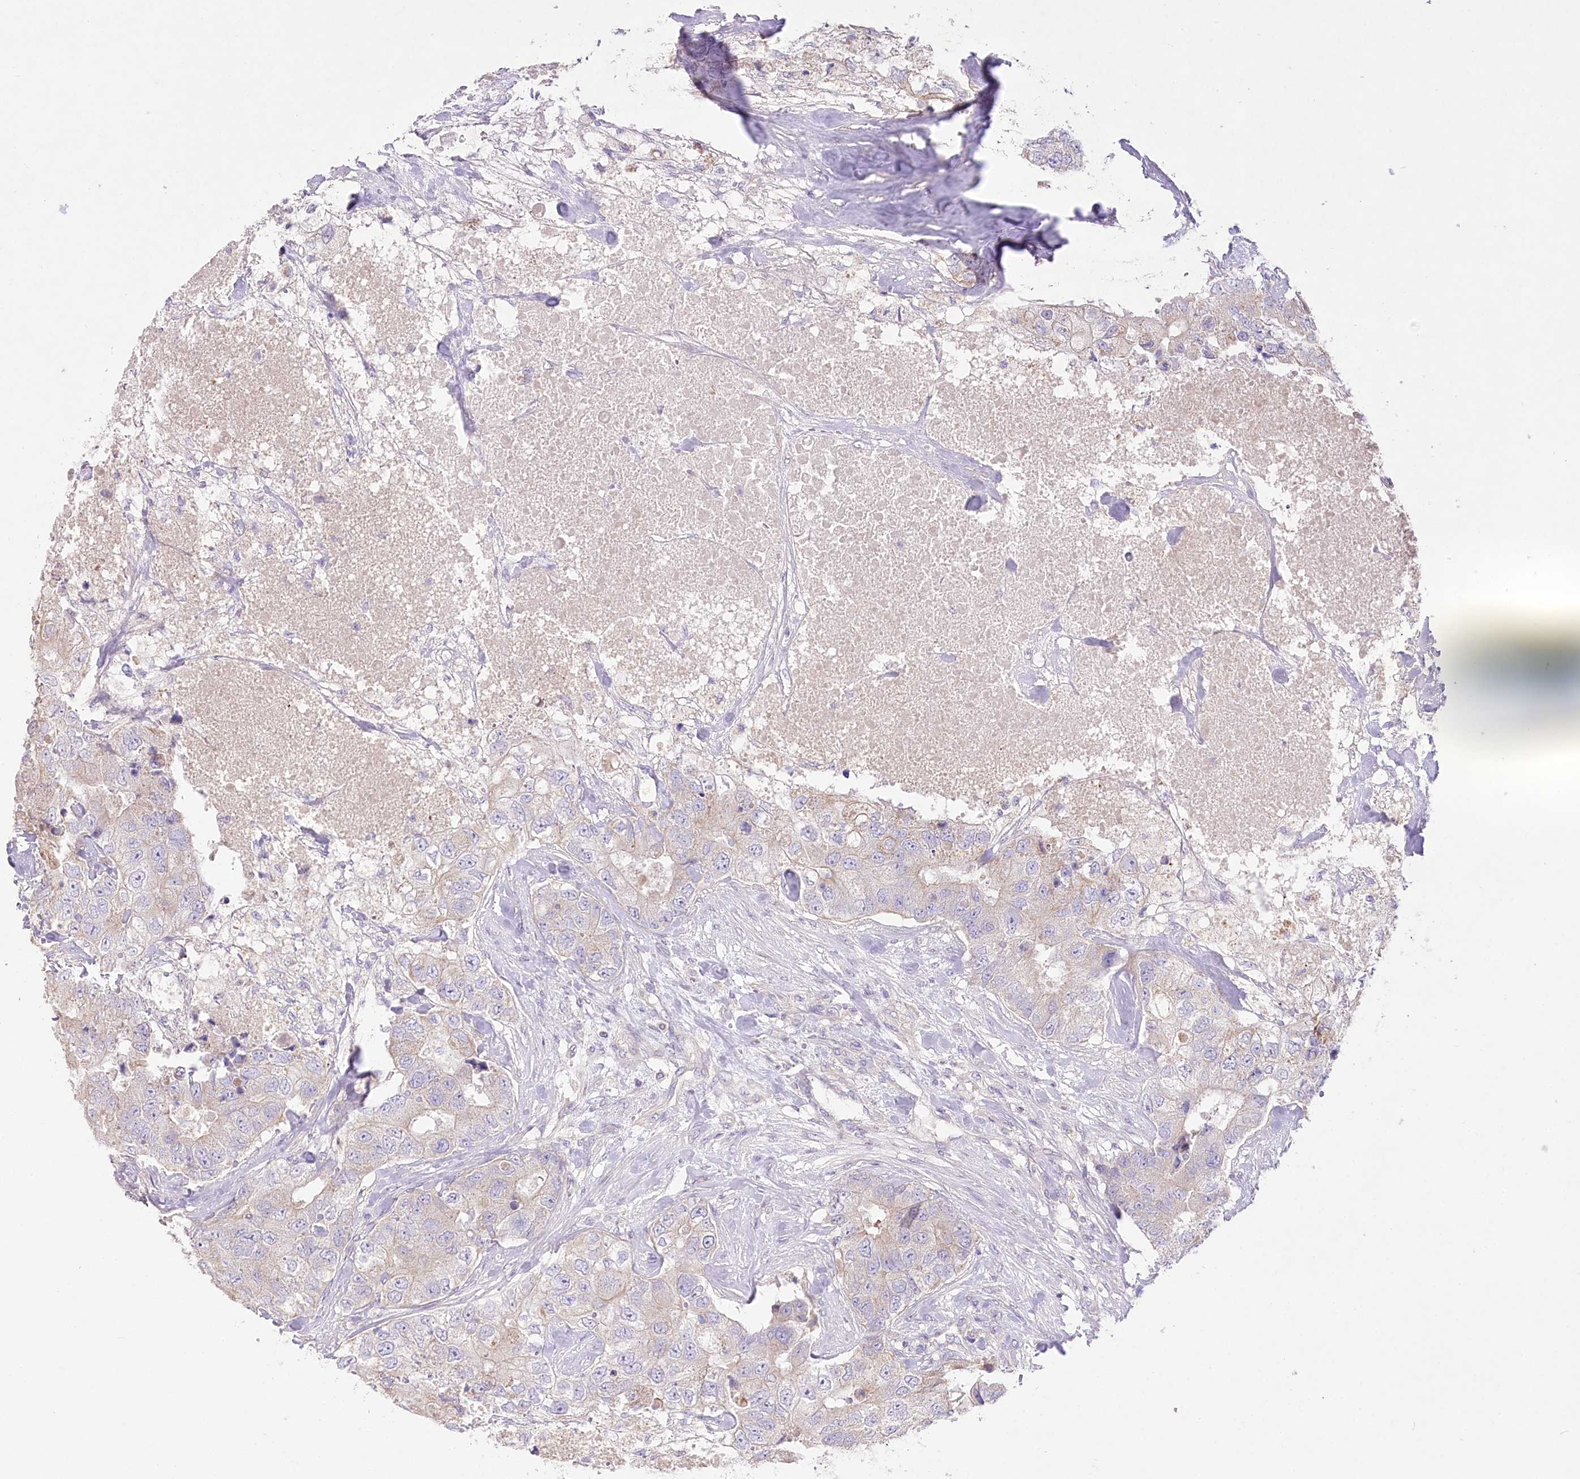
{"staining": {"intensity": "weak", "quantity": "25%-75%", "location": "cytoplasmic/membranous"}, "tissue": "breast cancer", "cell_type": "Tumor cells", "image_type": "cancer", "snomed": [{"axis": "morphology", "description": "Duct carcinoma"}, {"axis": "topography", "description": "Breast"}], "caption": "High-power microscopy captured an IHC image of breast cancer, revealing weak cytoplasmic/membranous expression in approximately 25%-75% of tumor cells.", "gene": "LRRC14B", "patient": {"sex": "female", "age": 62}}